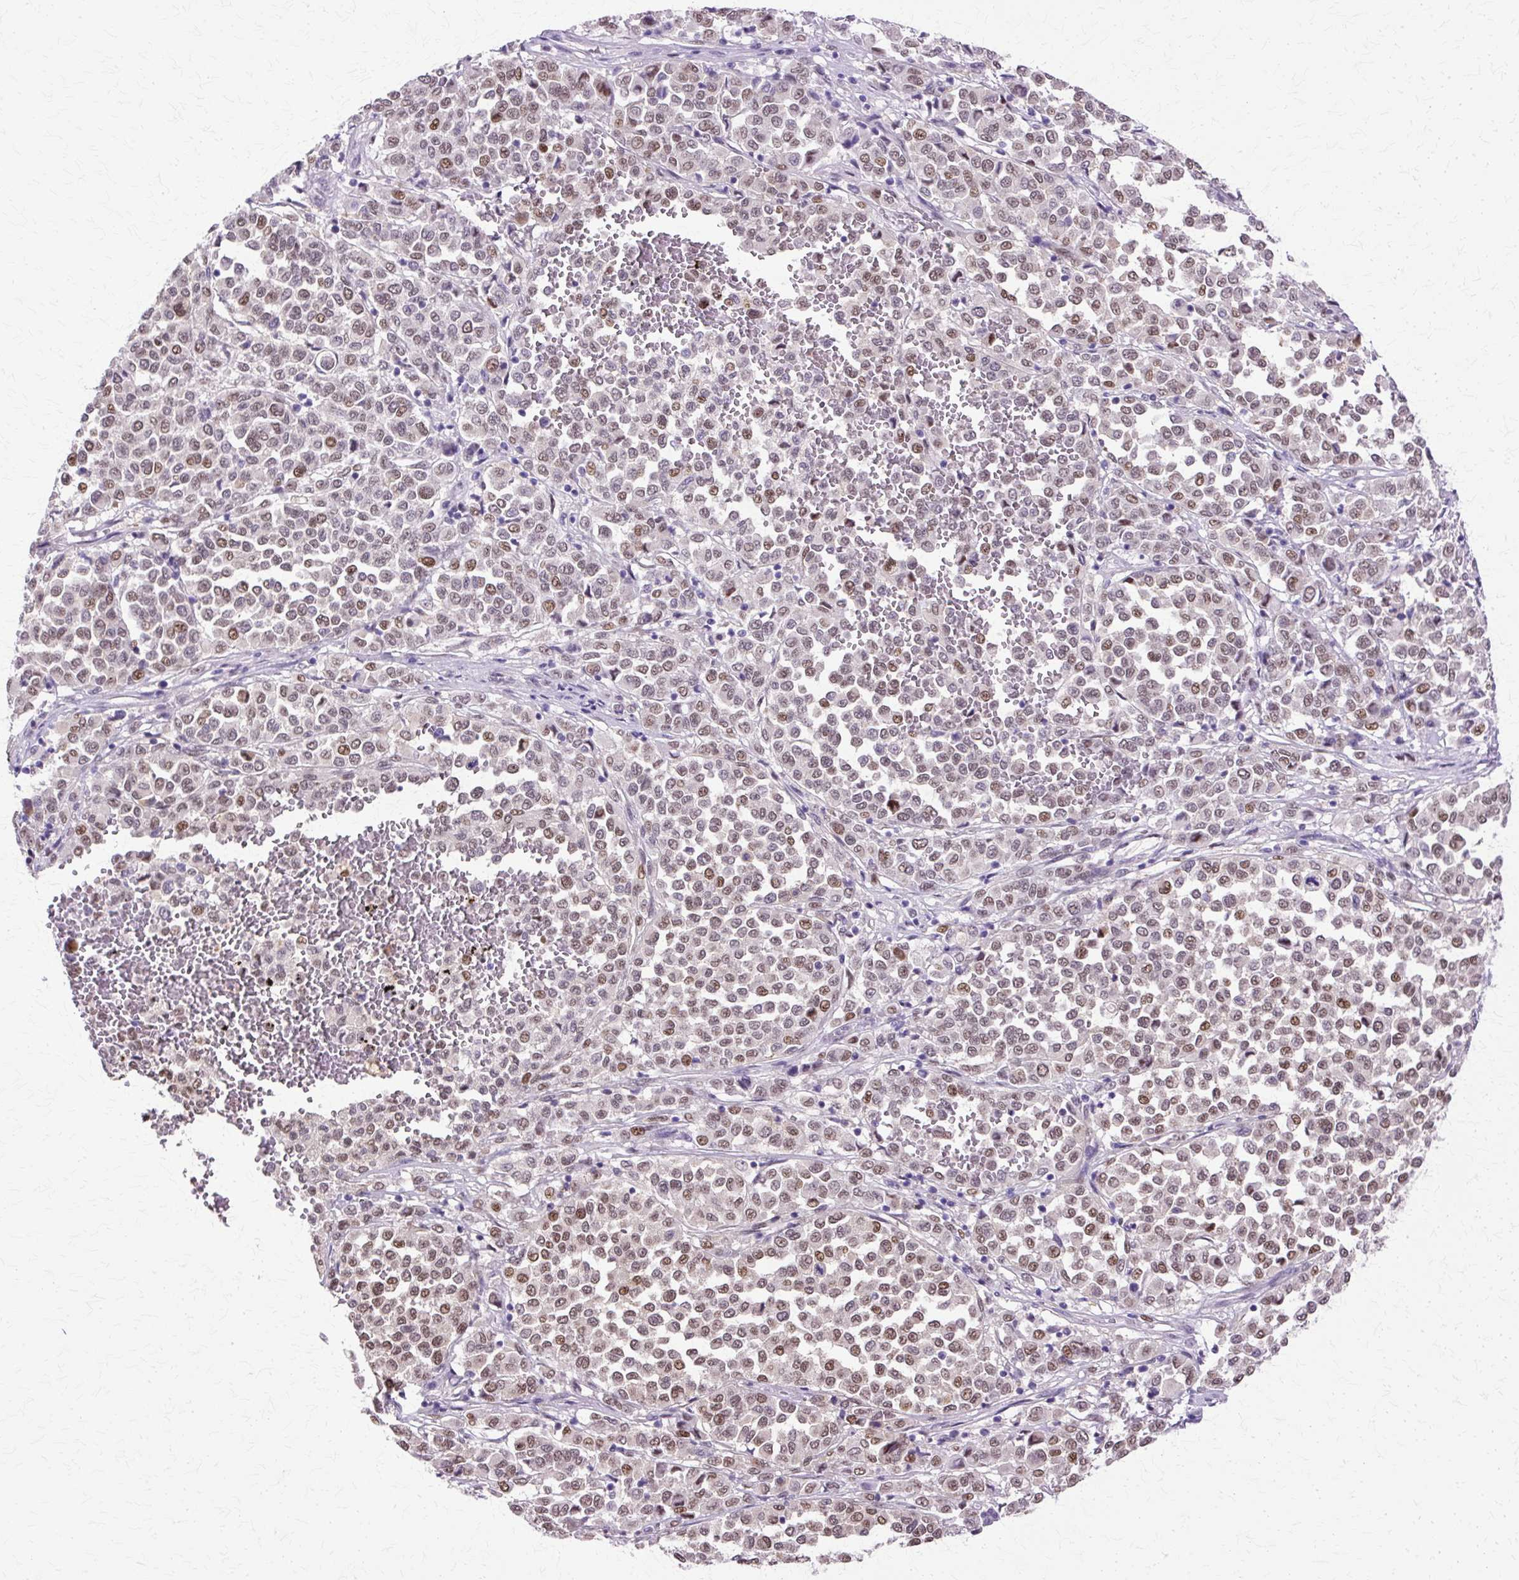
{"staining": {"intensity": "moderate", "quantity": ">75%", "location": "nuclear"}, "tissue": "melanoma", "cell_type": "Tumor cells", "image_type": "cancer", "snomed": [{"axis": "morphology", "description": "Malignant melanoma, Metastatic site"}, {"axis": "topography", "description": "Pancreas"}], "caption": "Moderate nuclear protein positivity is seen in about >75% of tumor cells in malignant melanoma (metastatic site).", "gene": "HSPA8", "patient": {"sex": "female", "age": 30}}